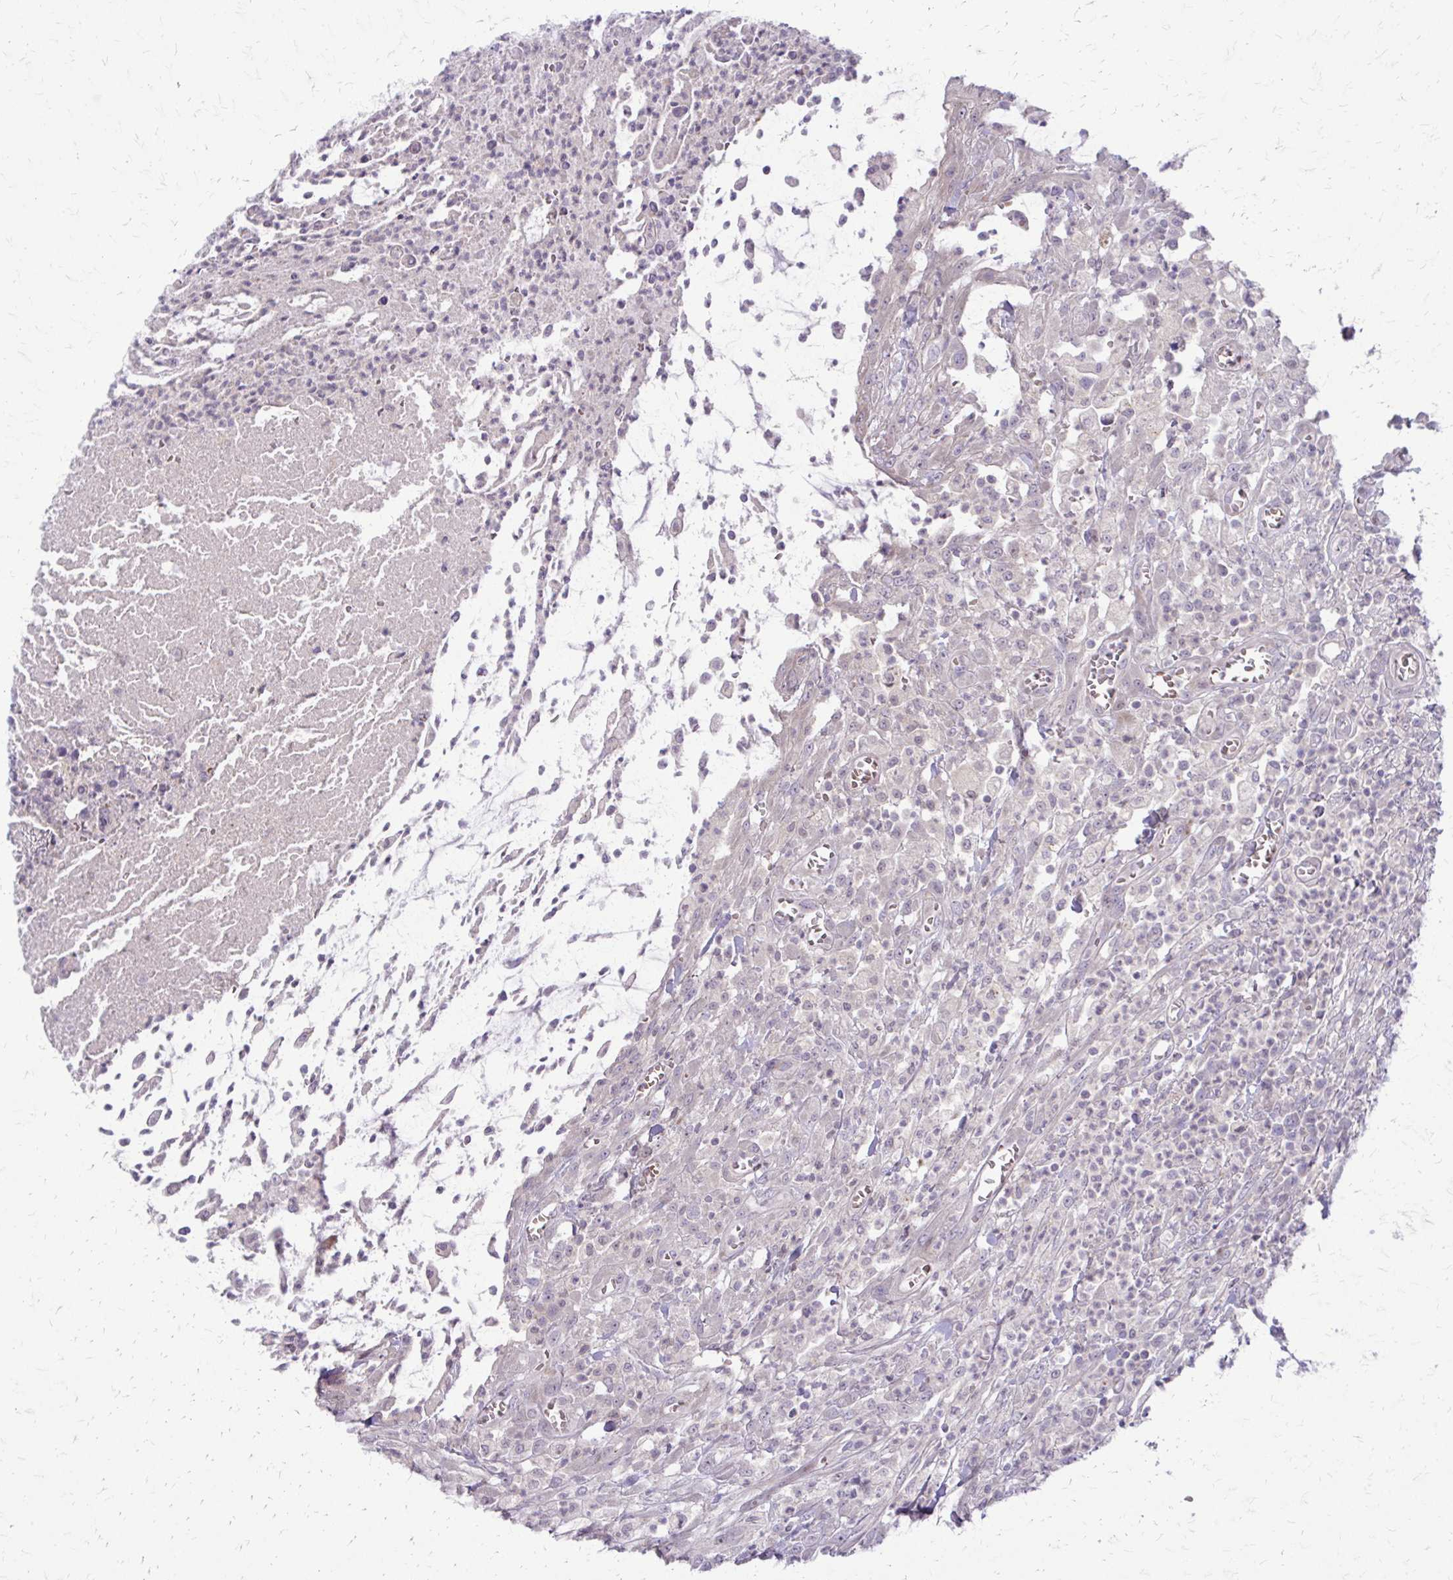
{"staining": {"intensity": "negative", "quantity": "none", "location": "none"}, "tissue": "colorectal cancer", "cell_type": "Tumor cells", "image_type": "cancer", "snomed": [{"axis": "morphology", "description": "Adenocarcinoma, NOS"}, {"axis": "topography", "description": "Colon"}], "caption": "This is an IHC photomicrograph of colorectal adenocarcinoma. There is no expression in tumor cells.", "gene": "PPDPFL", "patient": {"sex": "male", "age": 65}}